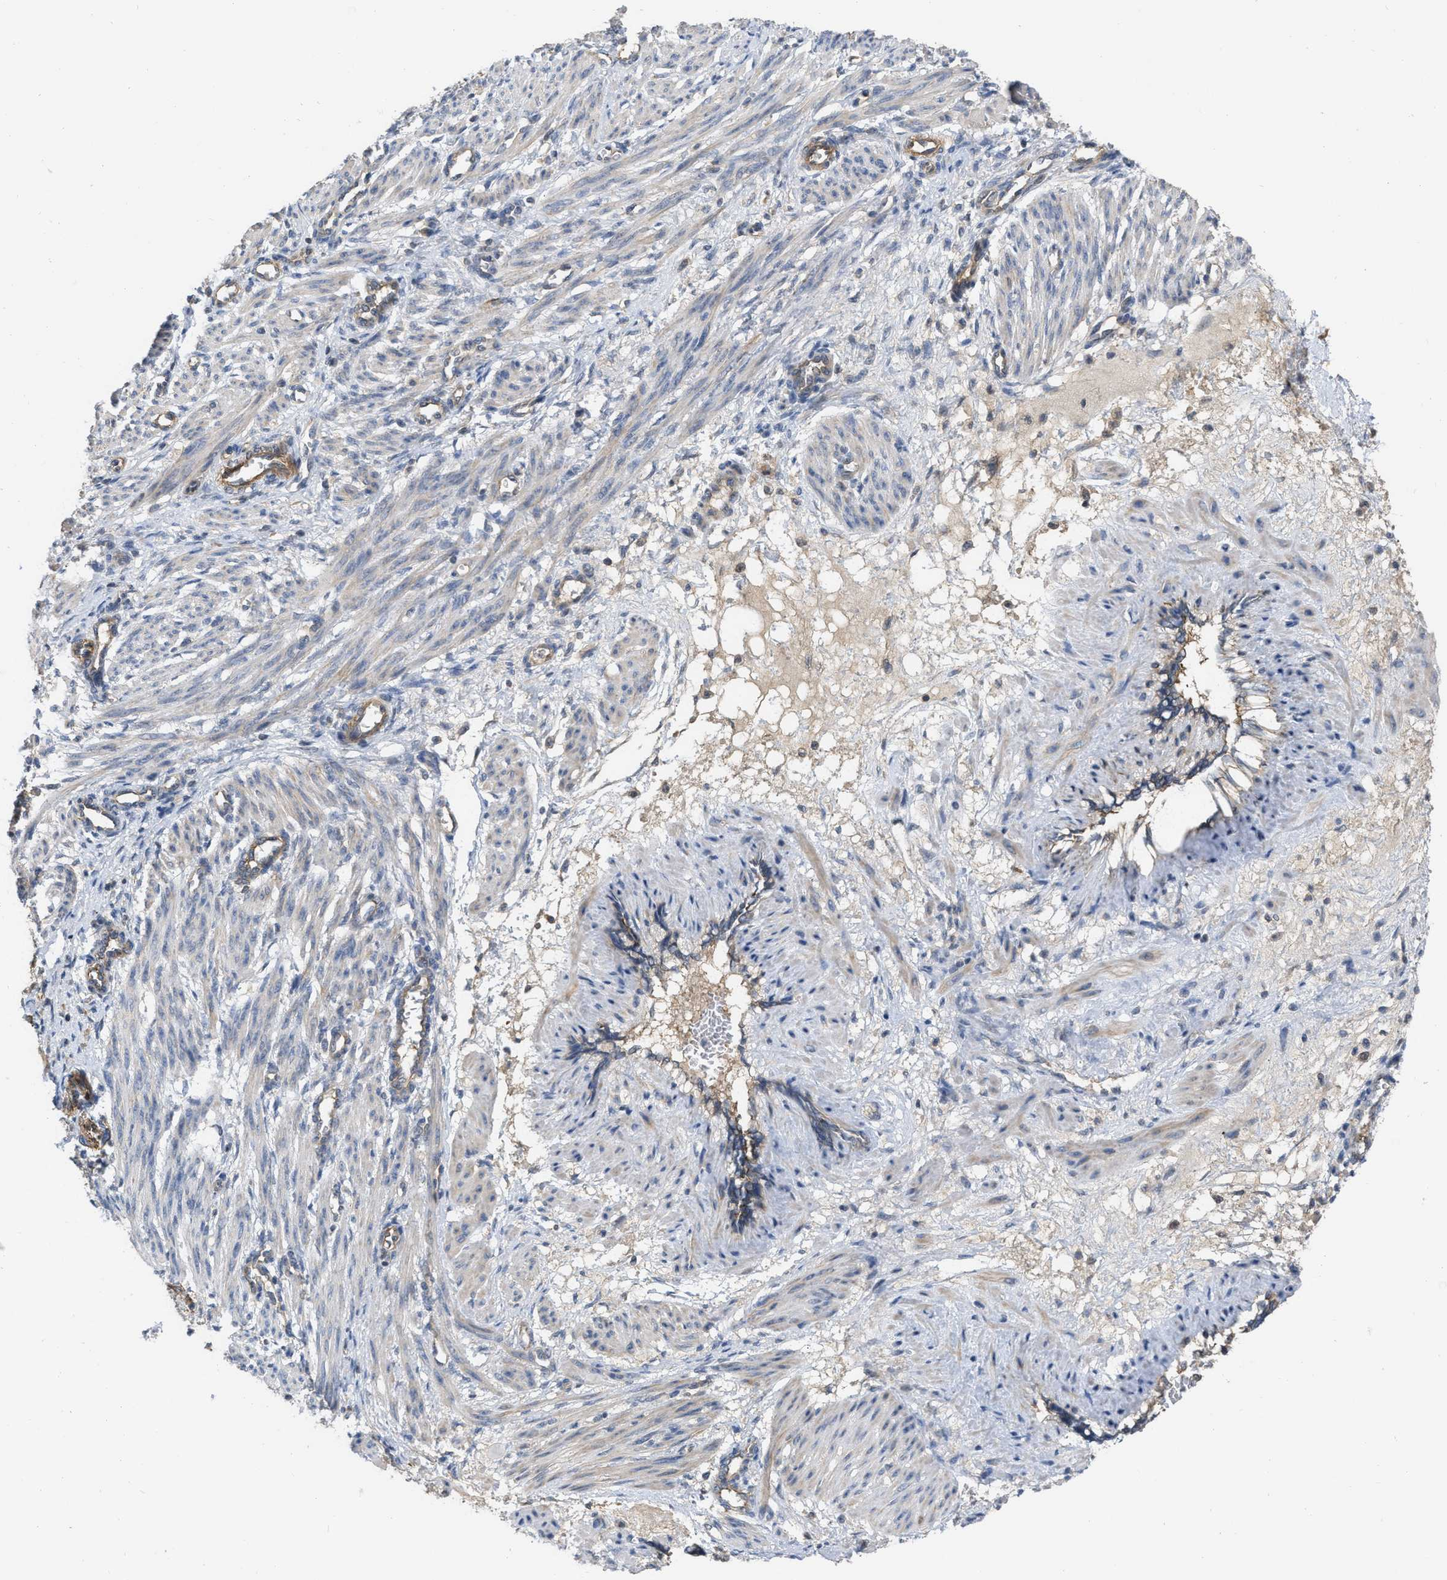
{"staining": {"intensity": "negative", "quantity": "none", "location": "none"}, "tissue": "smooth muscle", "cell_type": "Smooth muscle cells", "image_type": "normal", "snomed": [{"axis": "morphology", "description": "Normal tissue, NOS"}, {"axis": "topography", "description": "Endometrium"}], "caption": "An immunohistochemistry image of normal smooth muscle is shown. There is no staining in smooth muscle cells of smooth muscle.", "gene": "NAPEPLD", "patient": {"sex": "female", "age": 33}}